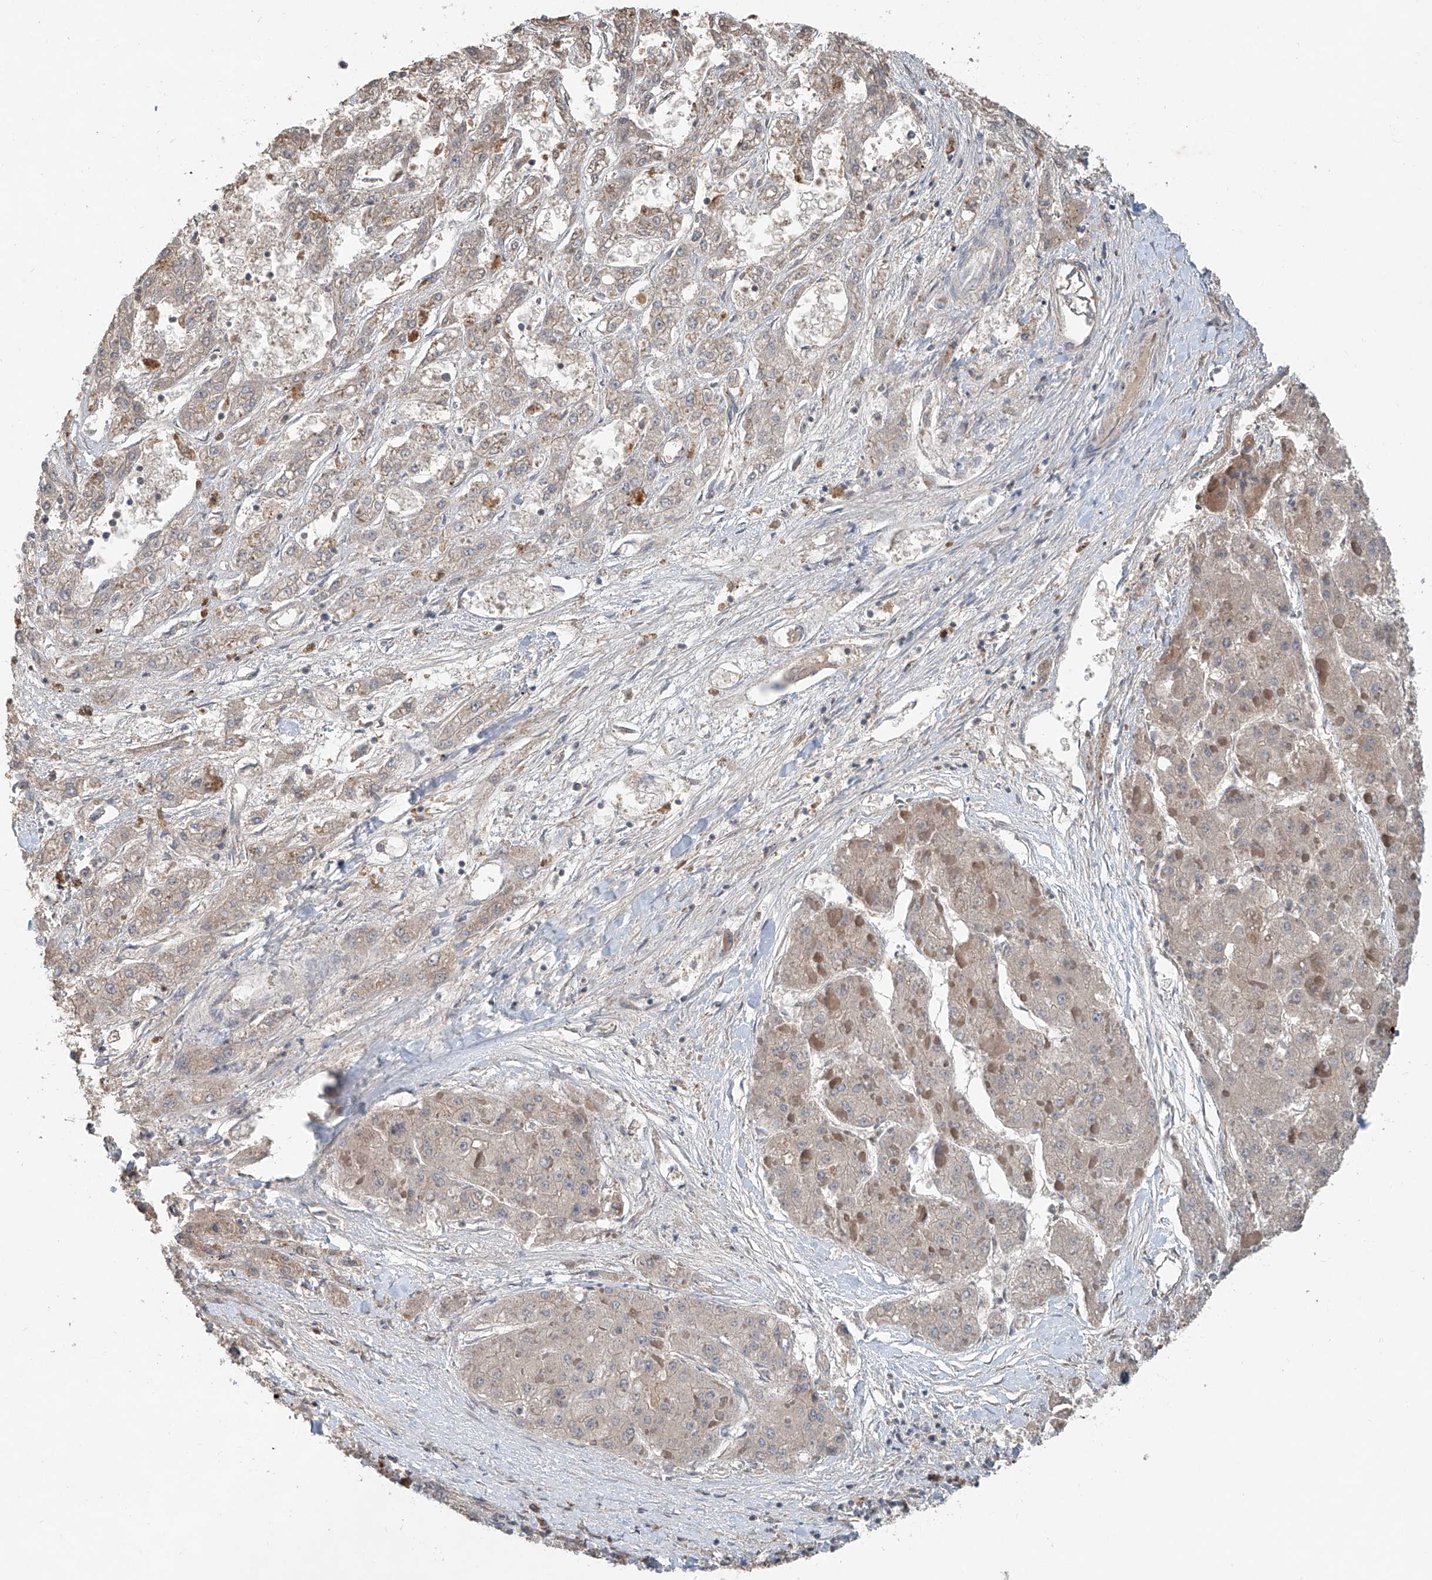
{"staining": {"intensity": "negative", "quantity": "none", "location": "none"}, "tissue": "liver cancer", "cell_type": "Tumor cells", "image_type": "cancer", "snomed": [{"axis": "morphology", "description": "Carcinoma, Hepatocellular, NOS"}, {"axis": "topography", "description": "Liver"}], "caption": "Immunohistochemistry photomicrograph of hepatocellular carcinoma (liver) stained for a protein (brown), which reveals no positivity in tumor cells.", "gene": "ADAM23", "patient": {"sex": "female", "age": 73}}